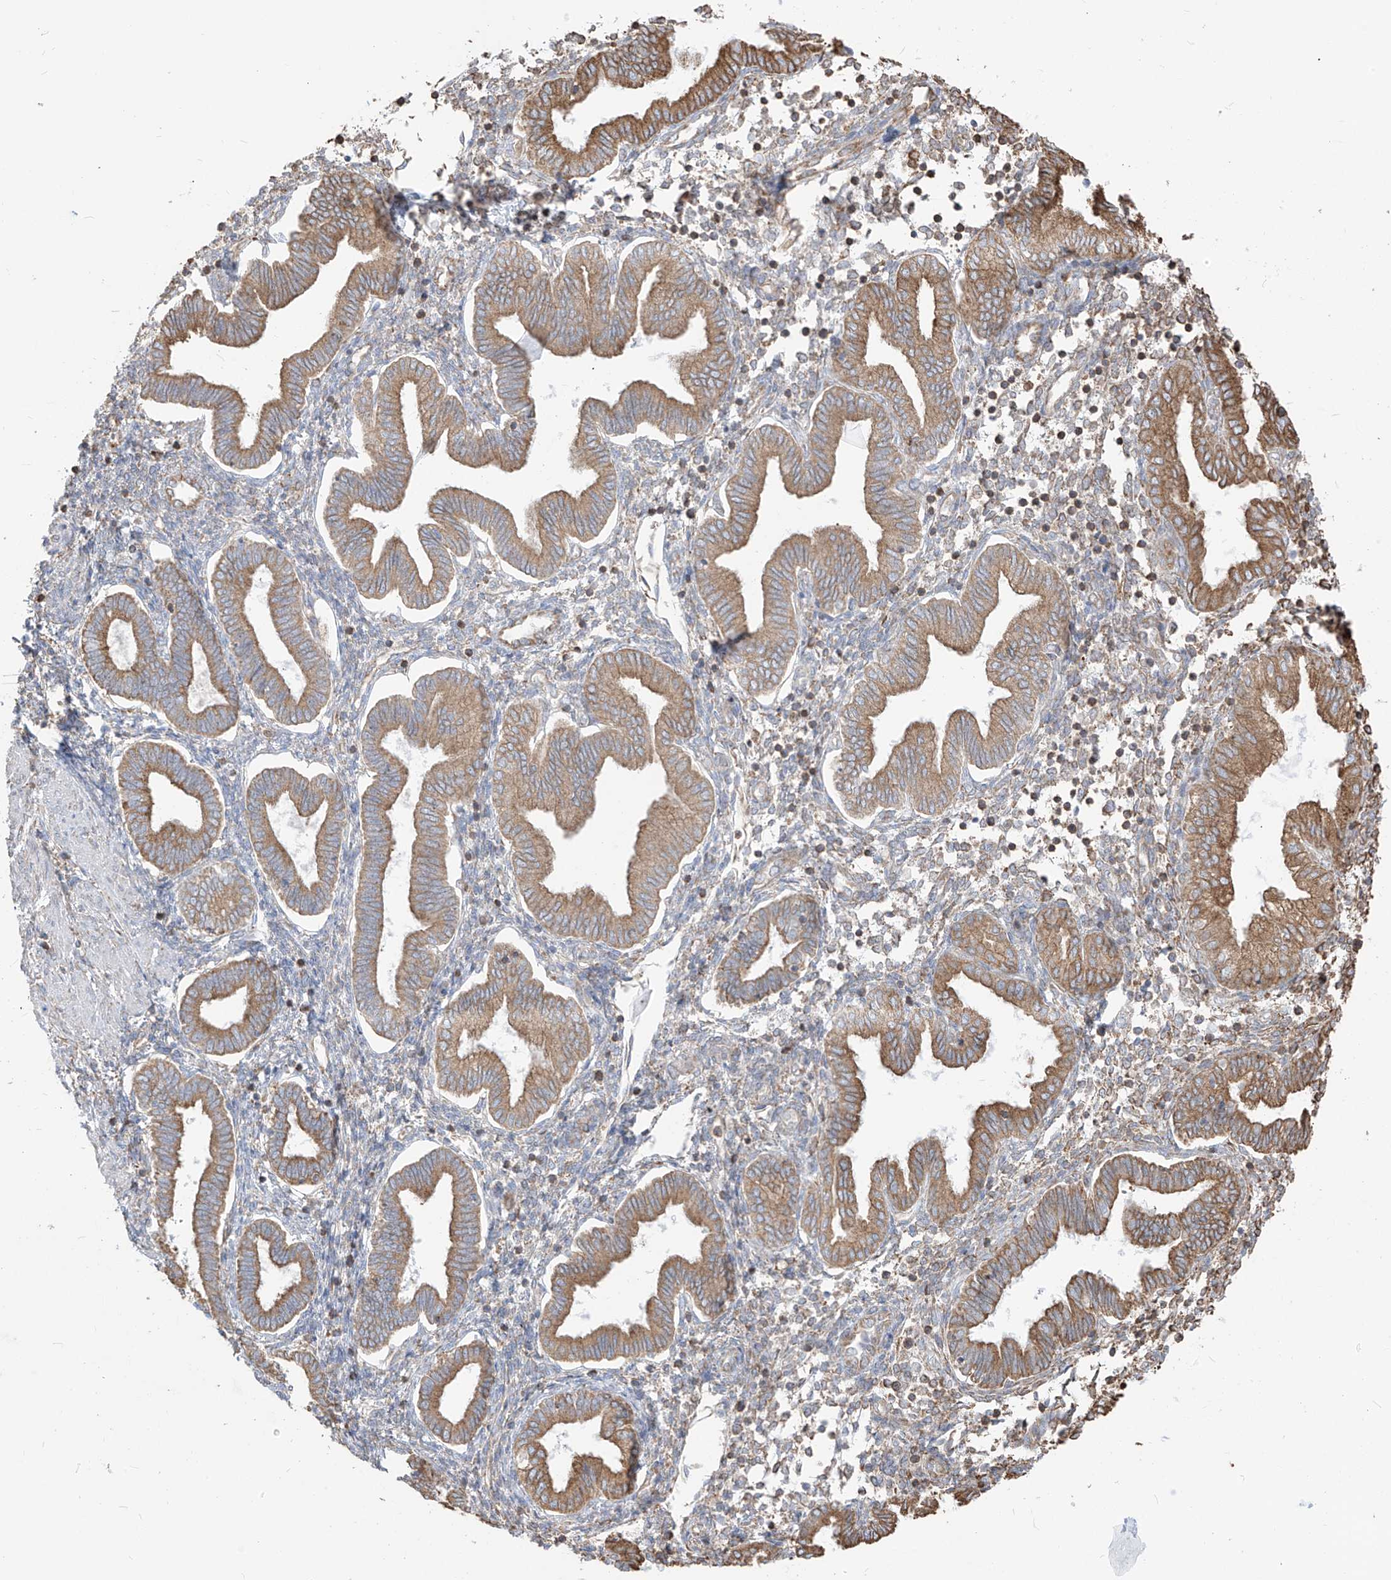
{"staining": {"intensity": "moderate", "quantity": "25%-75%", "location": "cytoplasmic/membranous"}, "tissue": "endometrium", "cell_type": "Cells in endometrial stroma", "image_type": "normal", "snomed": [{"axis": "morphology", "description": "Normal tissue, NOS"}, {"axis": "topography", "description": "Endometrium"}], "caption": "Immunohistochemical staining of benign human endometrium shows medium levels of moderate cytoplasmic/membranous expression in about 25%-75% of cells in endometrial stroma. The staining was performed using DAB, with brown indicating positive protein expression. Nuclei are stained blue with hematoxylin.", "gene": "PDIA6", "patient": {"sex": "female", "age": 53}}